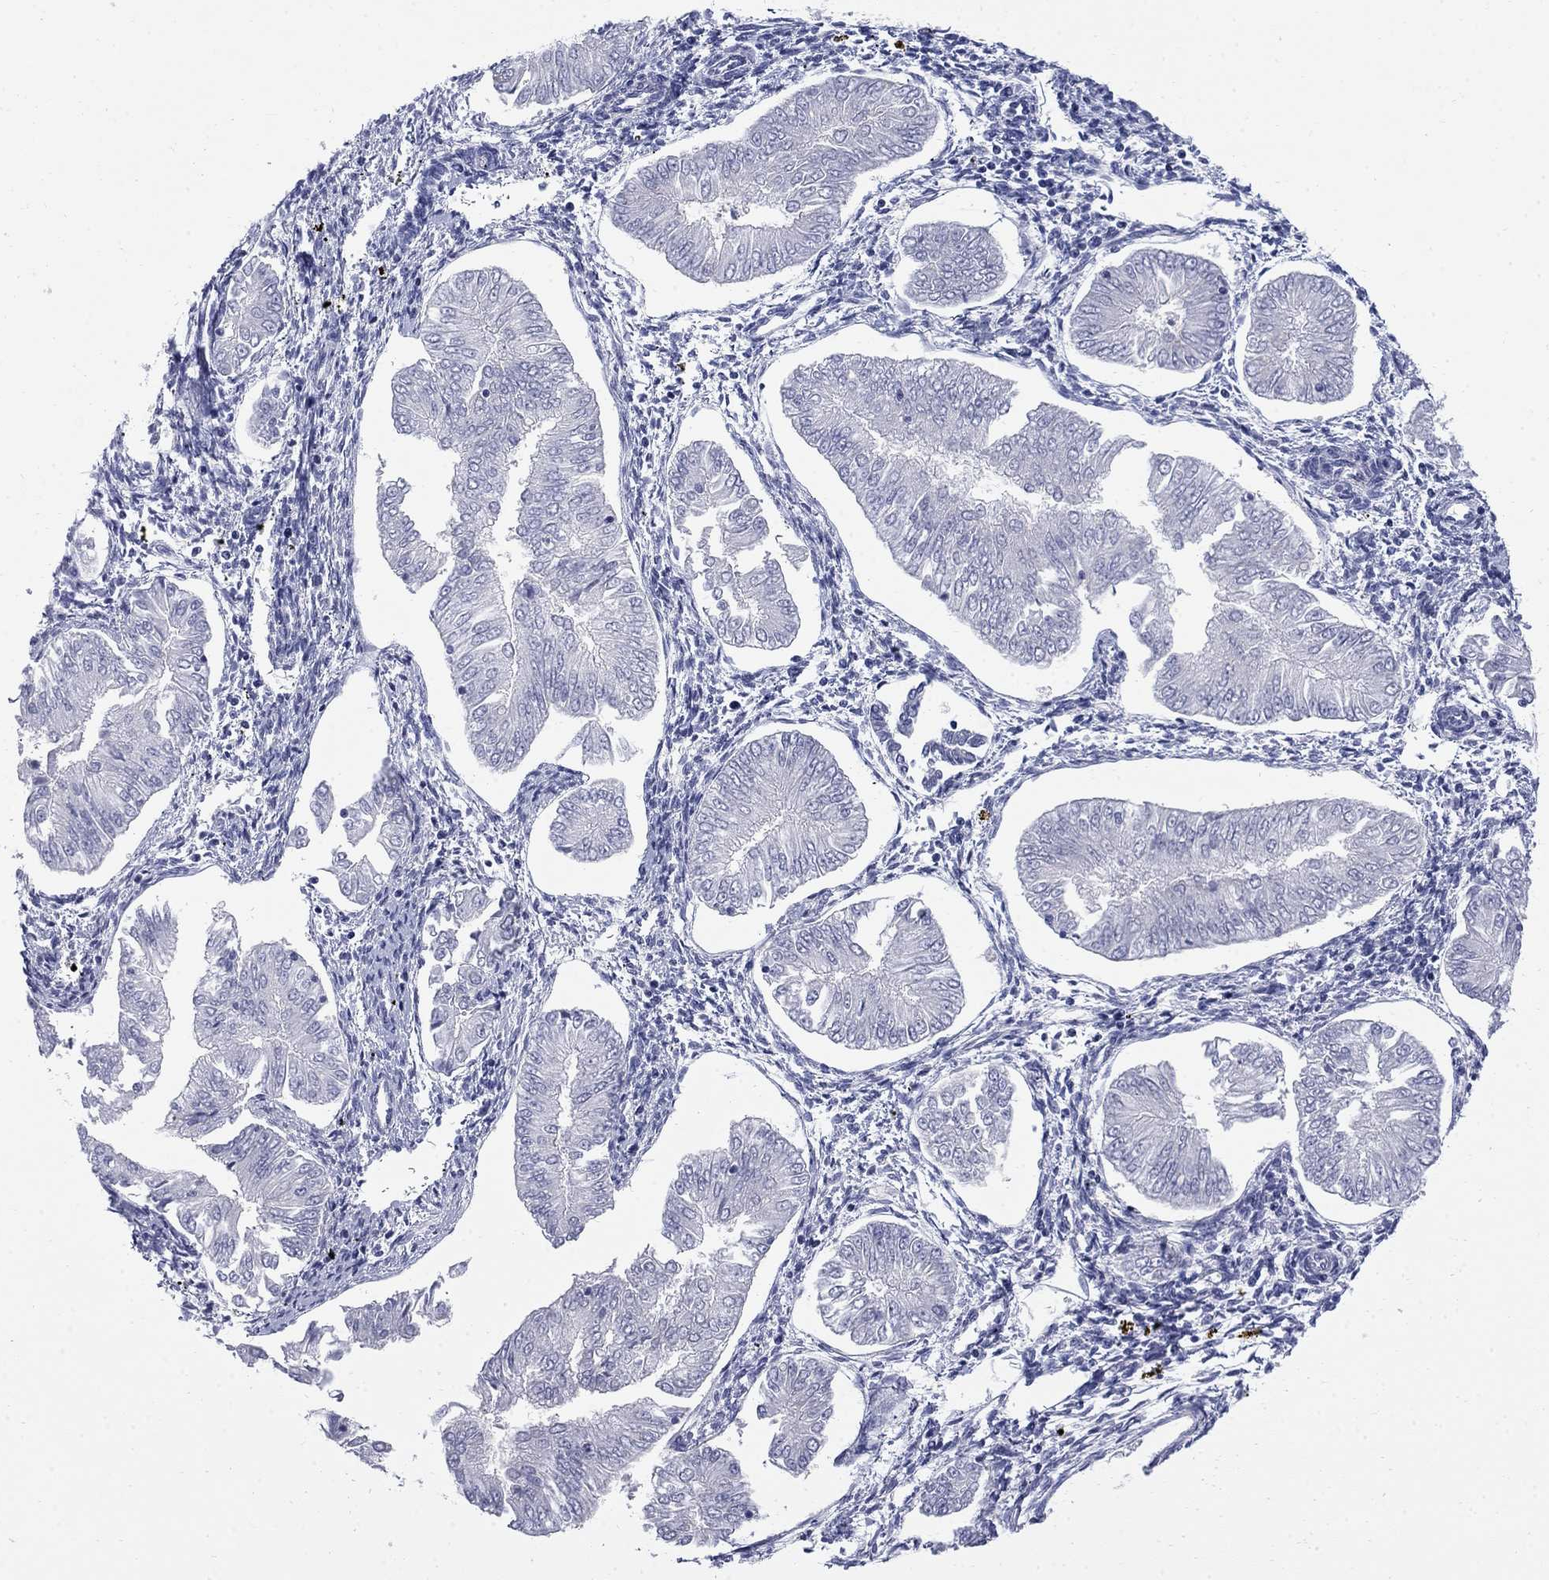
{"staining": {"intensity": "negative", "quantity": "none", "location": "none"}, "tissue": "endometrial cancer", "cell_type": "Tumor cells", "image_type": "cancer", "snomed": [{"axis": "morphology", "description": "Adenocarcinoma, NOS"}, {"axis": "topography", "description": "Endometrium"}], "caption": "The IHC image has no significant expression in tumor cells of endometrial adenocarcinoma tissue.", "gene": "SERPINB2", "patient": {"sex": "female", "age": 53}}